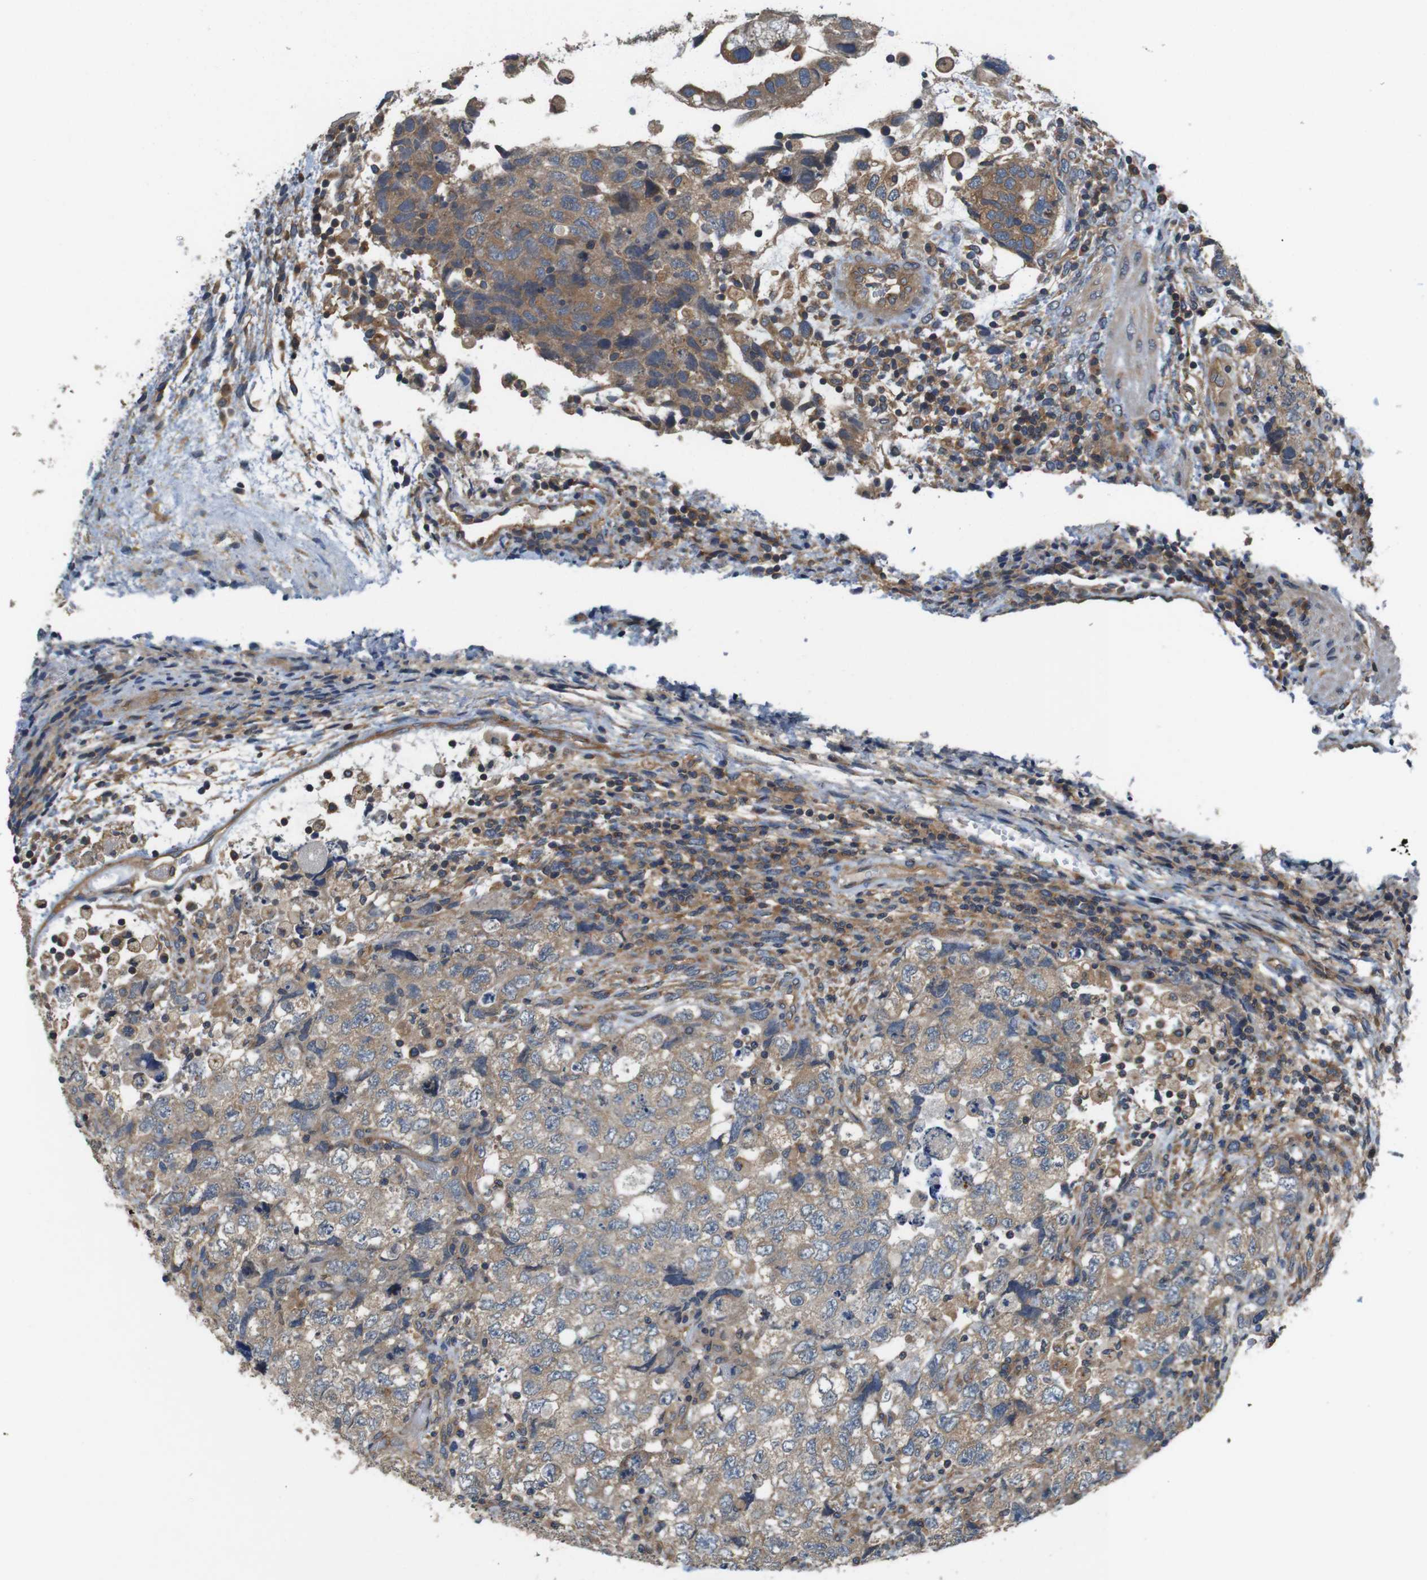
{"staining": {"intensity": "moderate", "quantity": ">75%", "location": "cytoplasmic/membranous"}, "tissue": "testis cancer", "cell_type": "Tumor cells", "image_type": "cancer", "snomed": [{"axis": "morphology", "description": "Carcinoma, Embryonal, NOS"}, {"axis": "topography", "description": "Testis"}], "caption": "IHC staining of testis embryonal carcinoma, which exhibits medium levels of moderate cytoplasmic/membranous staining in approximately >75% of tumor cells indicating moderate cytoplasmic/membranous protein expression. The staining was performed using DAB (brown) for protein detection and nuclei were counterstained in hematoxylin (blue).", "gene": "DCTN1", "patient": {"sex": "male", "age": 36}}